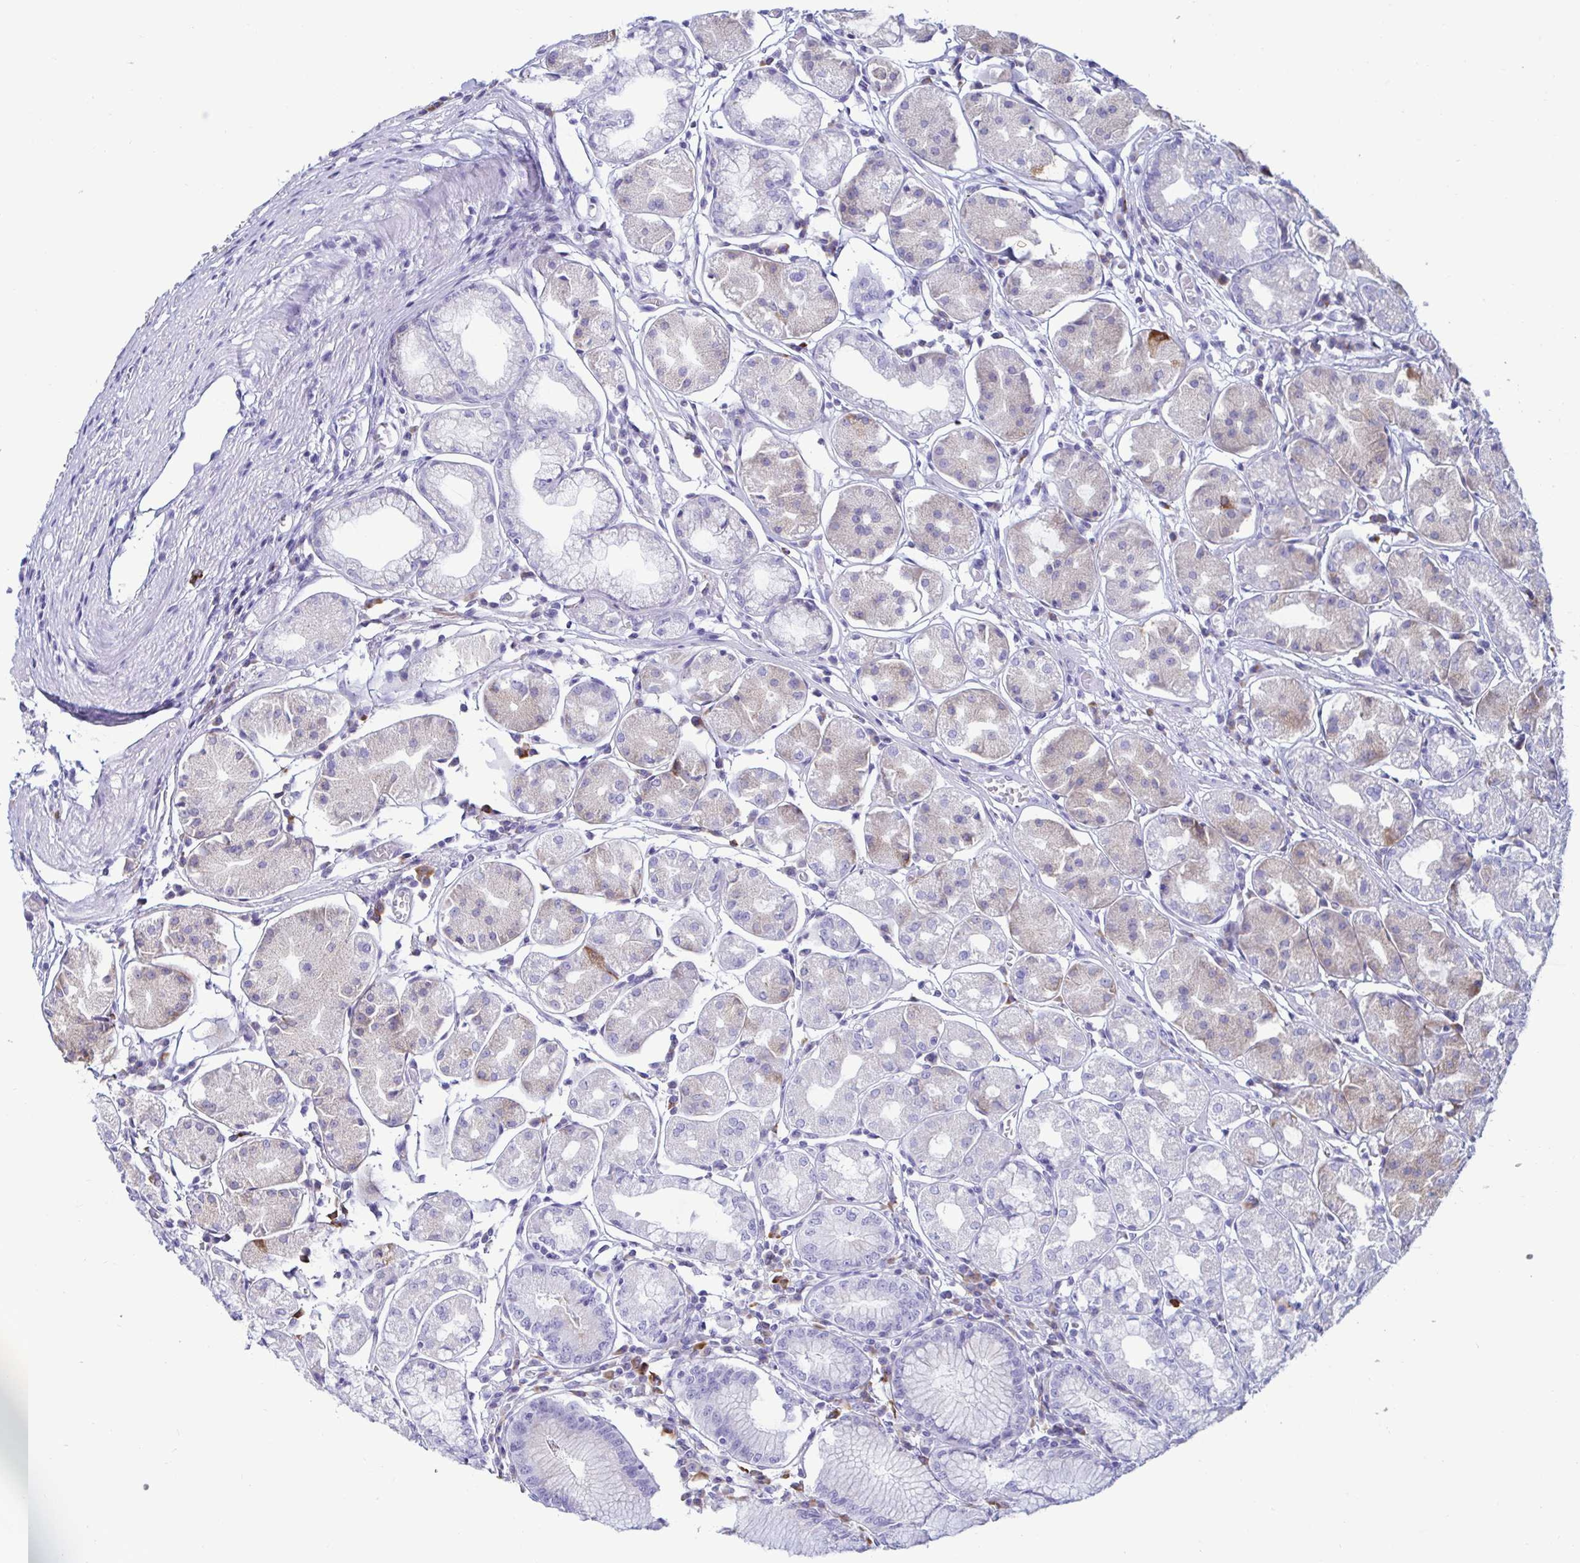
{"staining": {"intensity": "weak", "quantity": "<25%", "location": "cytoplasmic/membranous"}, "tissue": "stomach", "cell_type": "Glandular cells", "image_type": "normal", "snomed": [{"axis": "morphology", "description": "Normal tissue, NOS"}, {"axis": "topography", "description": "Stomach"}], "caption": "Image shows no protein expression in glandular cells of normal stomach.", "gene": "TFPI2", "patient": {"sex": "male", "age": 55}}